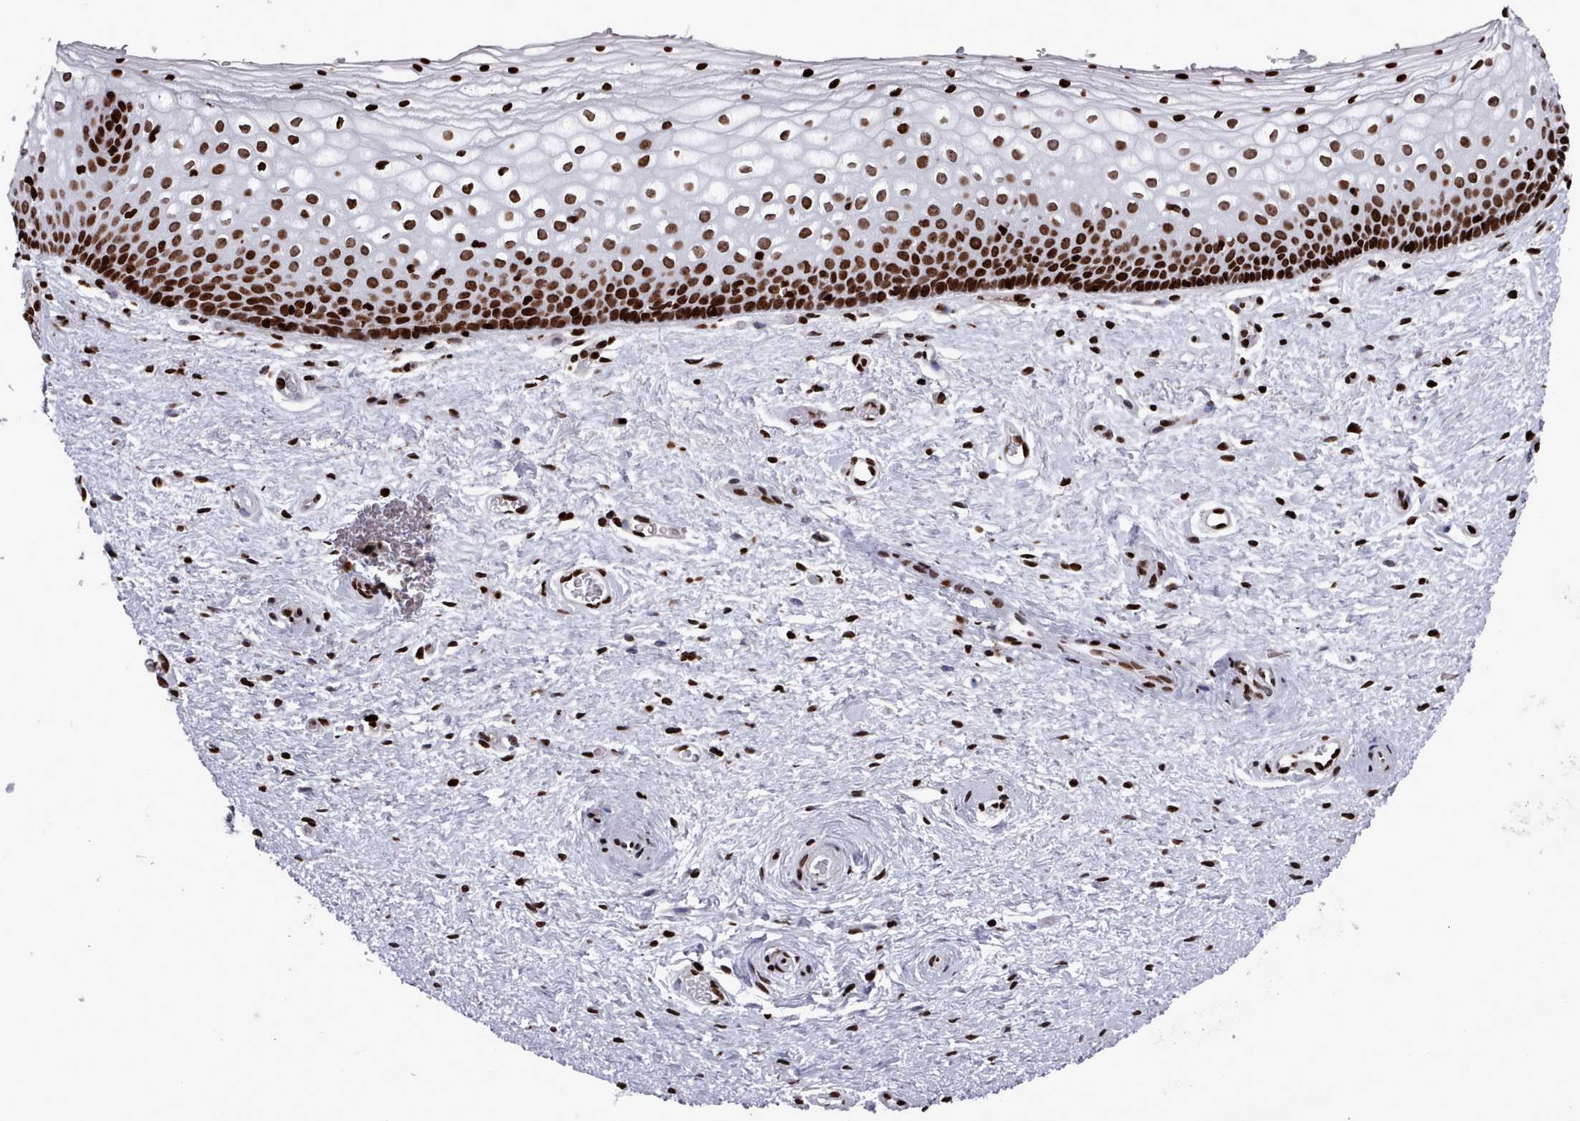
{"staining": {"intensity": "strong", "quantity": ">75%", "location": "nuclear"}, "tissue": "vagina", "cell_type": "Squamous epithelial cells", "image_type": "normal", "snomed": [{"axis": "morphology", "description": "Normal tissue, NOS"}, {"axis": "topography", "description": "Vagina"}], "caption": "IHC (DAB) staining of normal human vagina shows strong nuclear protein staining in approximately >75% of squamous epithelial cells. The staining was performed using DAB (3,3'-diaminobenzidine) to visualize the protein expression in brown, while the nuclei were stained in blue with hematoxylin (Magnification: 20x).", "gene": "PCDHB11", "patient": {"sex": "female", "age": 60}}